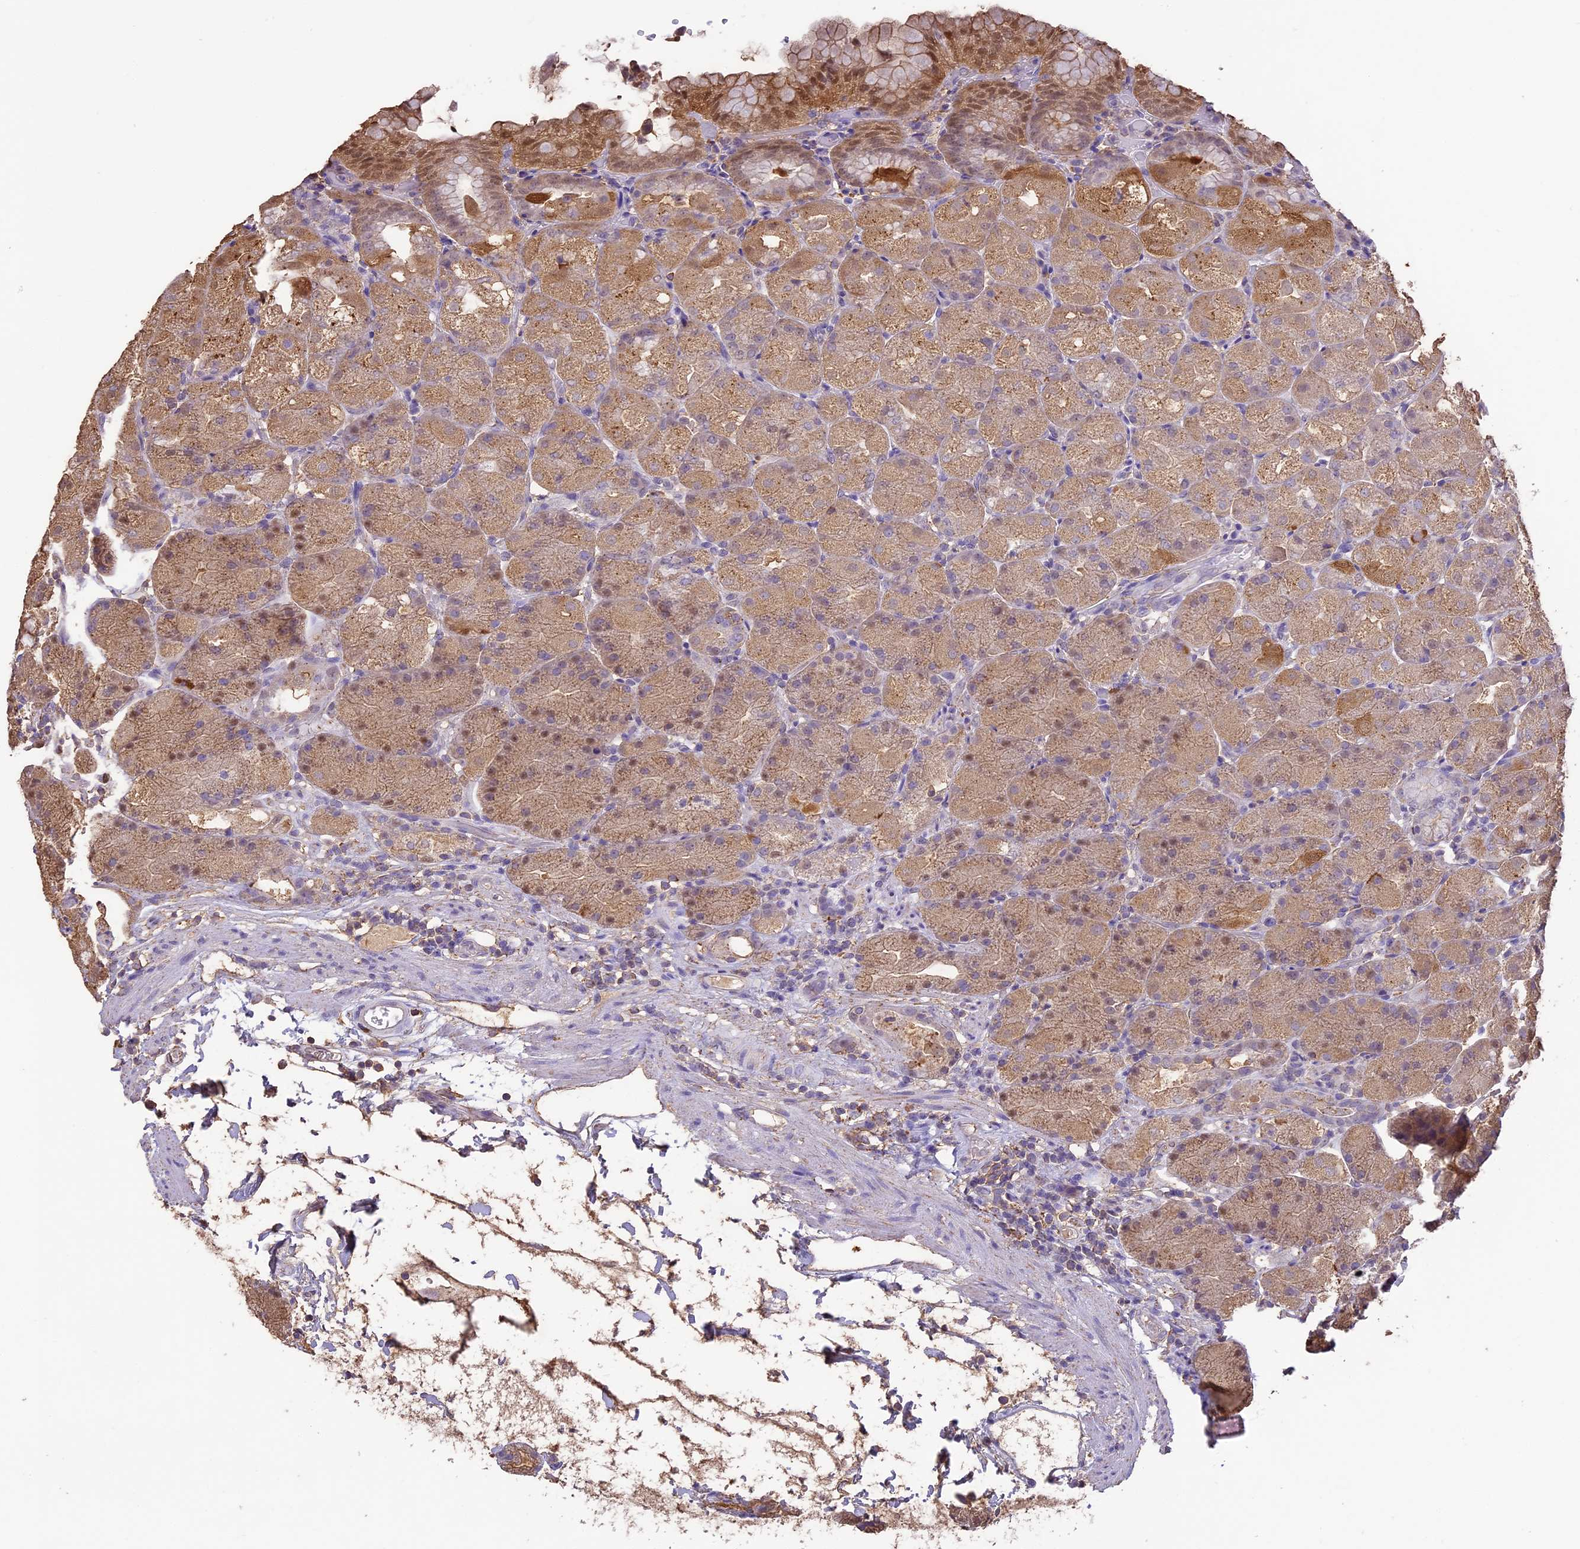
{"staining": {"intensity": "moderate", "quantity": "25%-75%", "location": "cytoplasmic/membranous,nuclear"}, "tissue": "stomach", "cell_type": "Glandular cells", "image_type": "normal", "snomed": [{"axis": "morphology", "description": "Normal tissue, NOS"}, {"axis": "topography", "description": "Stomach, upper"}, {"axis": "topography", "description": "Stomach, lower"}], "caption": "Immunohistochemical staining of benign stomach exhibits medium levels of moderate cytoplasmic/membranous,nuclear positivity in about 25%-75% of glandular cells.", "gene": "ARHGAP19", "patient": {"sex": "male", "age": 62}}